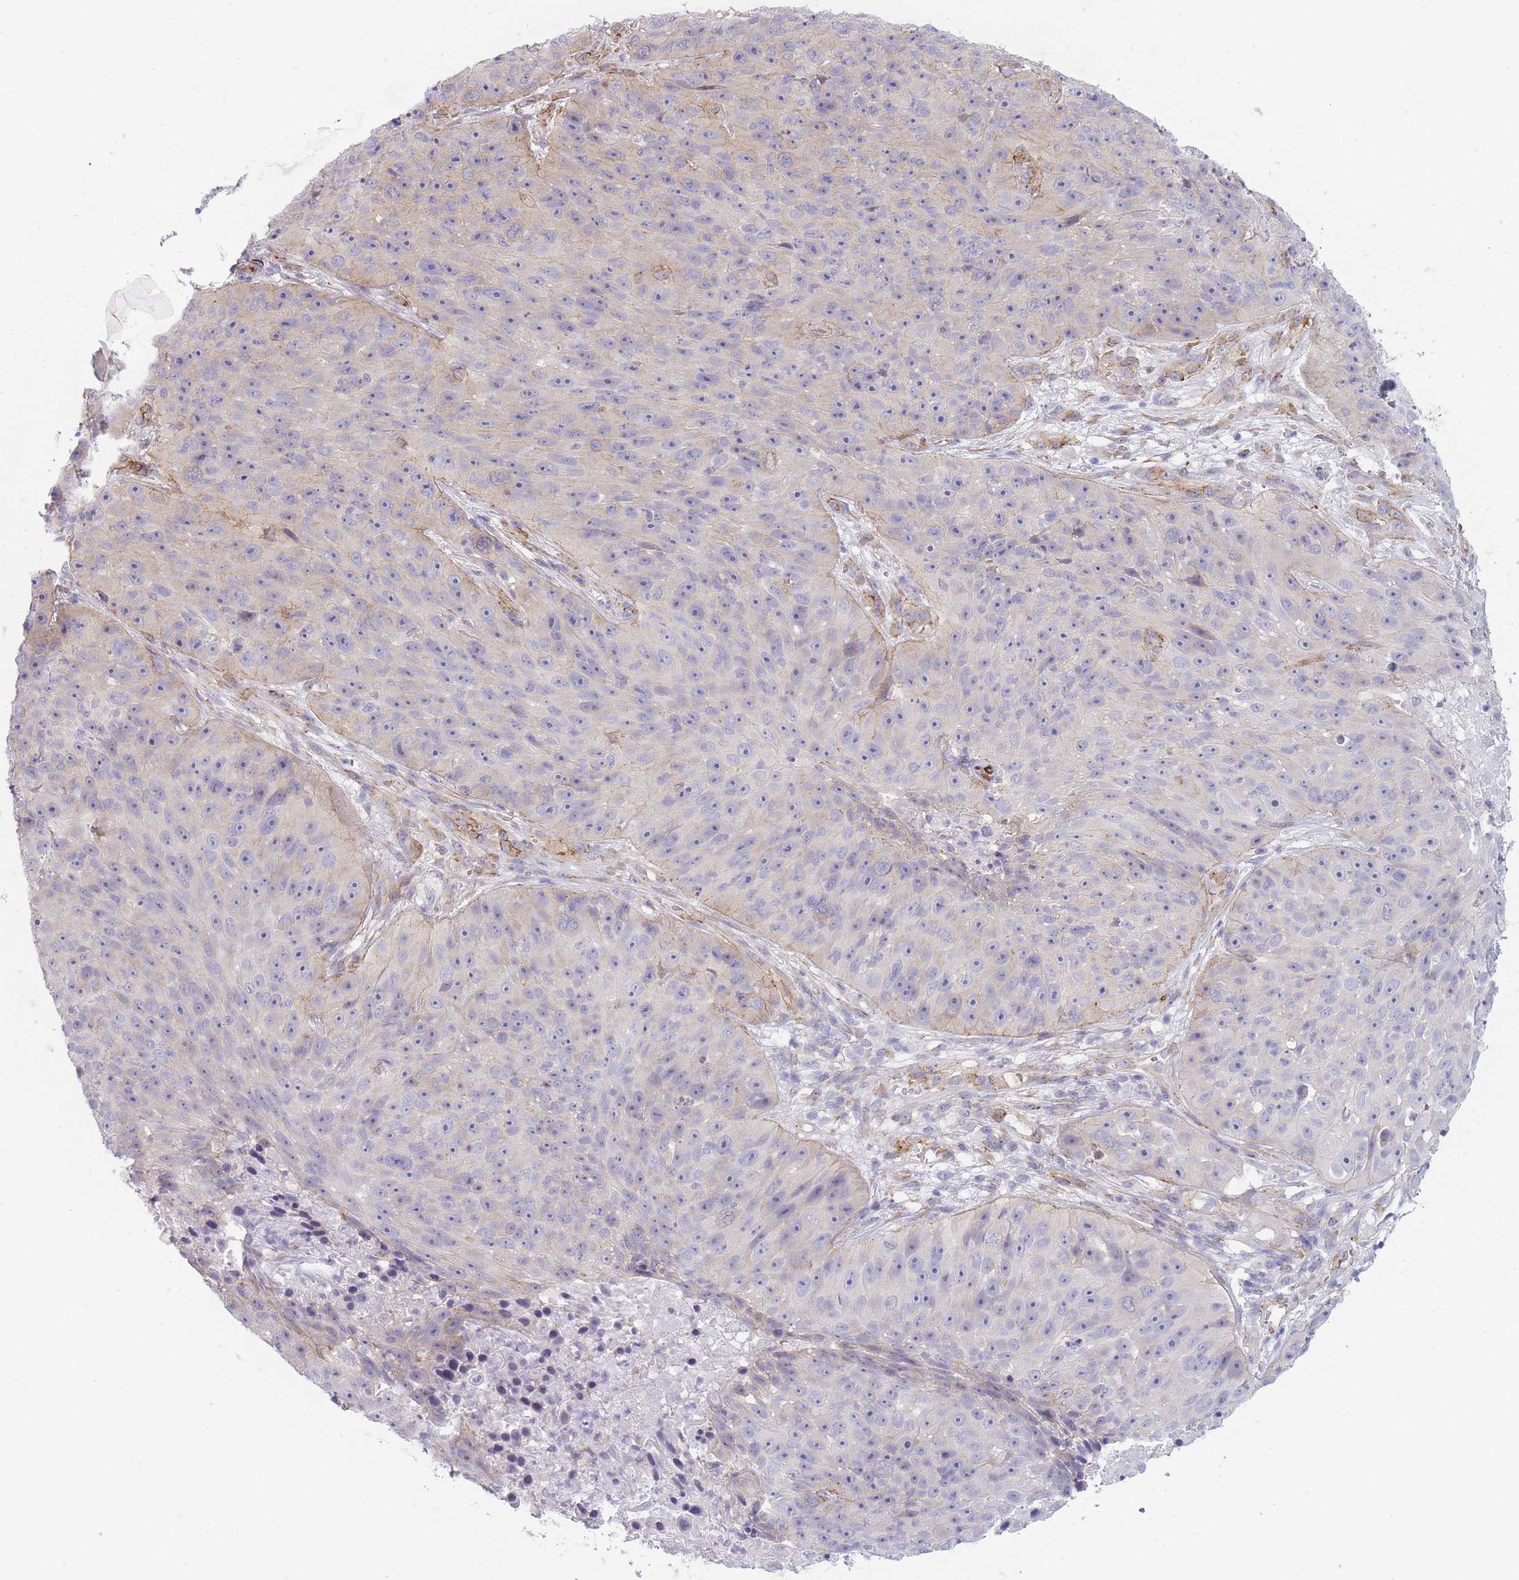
{"staining": {"intensity": "negative", "quantity": "none", "location": "none"}, "tissue": "skin cancer", "cell_type": "Tumor cells", "image_type": "cancer", "snomed": [{"axis": "morphology", "description": "Squamous cell carcinoma, NOS"}, {"axis": "topography", "description": "Skin"}], "caption": "High magnification brightfield microscopy of skin cancer stained with DAB (3,3'-diaminobenzidine) (brown) and counterstained with hematoxylin (blue): tumor cells show no significant staining. (DAB IHC visualized using brightfield microscopy, high magnification).", "gene": "OR6B3", "patient": {"sex": "female", "age": 87}}